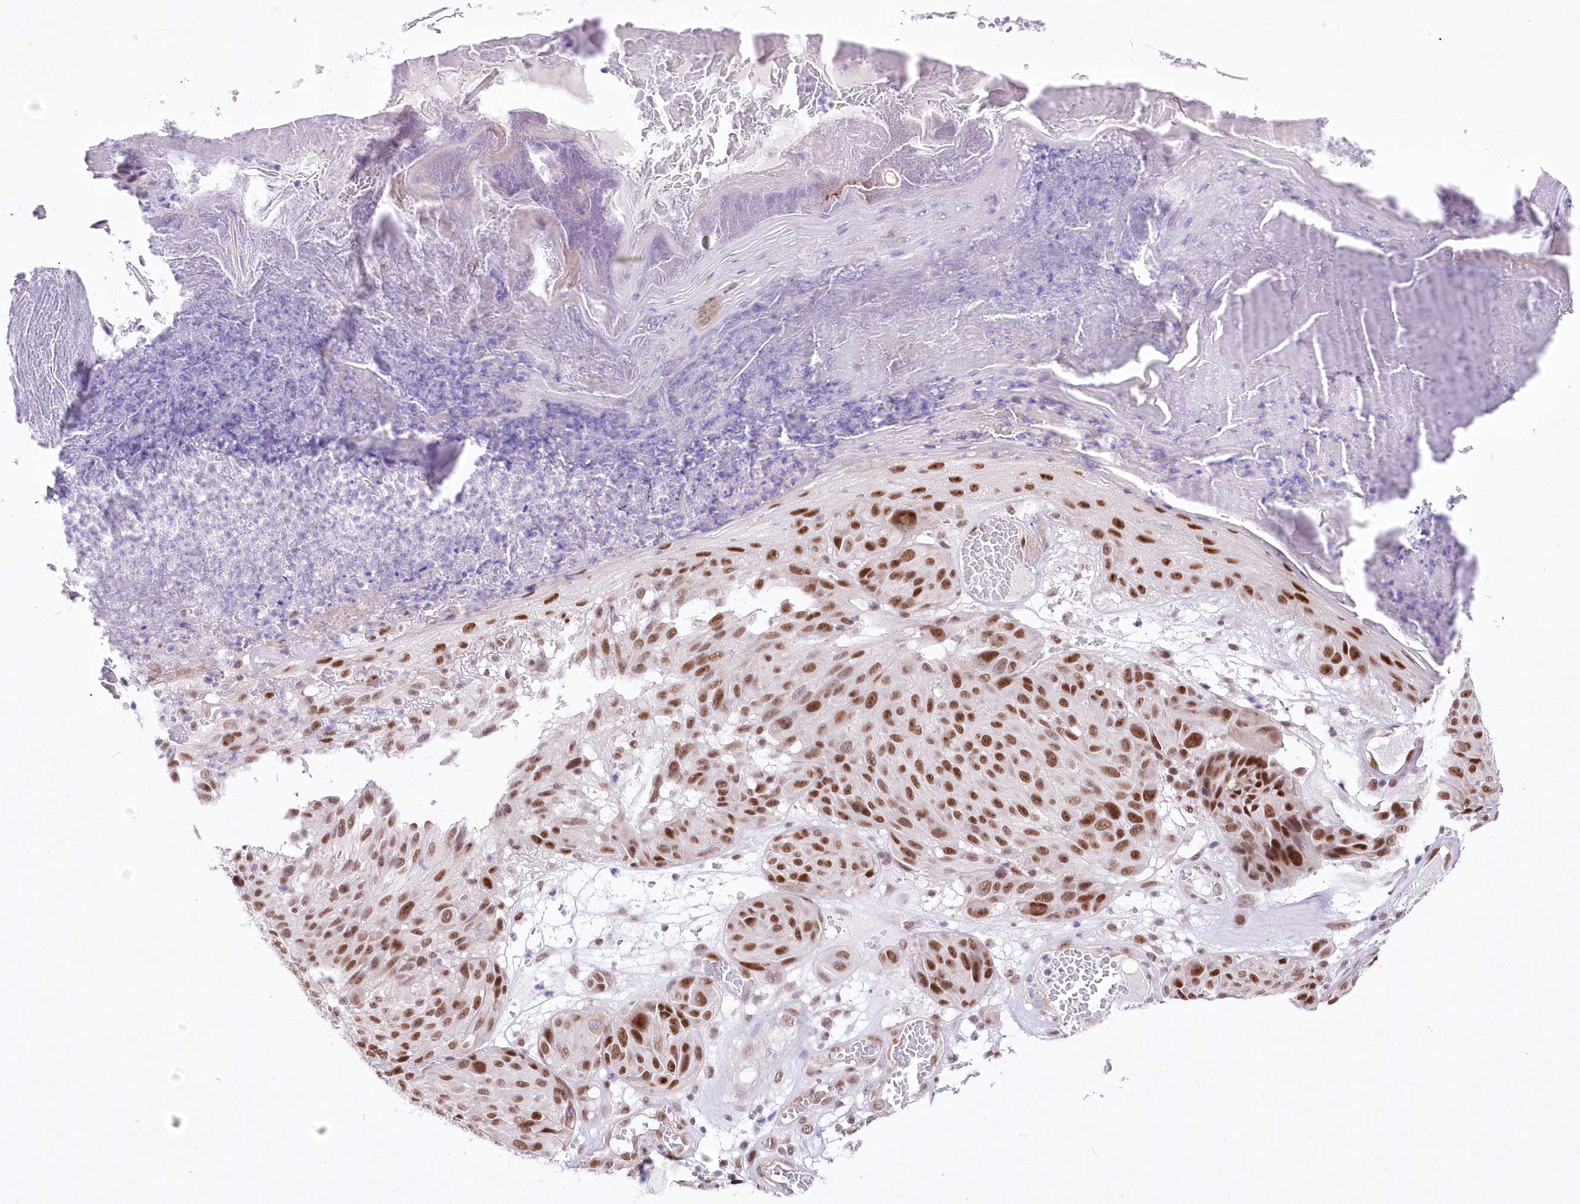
{"staining": {"intensity": "strong", "quantity": ">75%", "location": "nuclear"}, "tissue": "melanoma", "cell_type": "Tumor cells", "image_type": "cancer", "snomed": [{"axis": "morphology", "description": "Malignant melanoma, NOS"}, {"axis": "topography", "description": "Skin"}], "caption": "Tumor cells reveal high levels of strong nuclear positivity in approximately >75% of cells in human melanoma.", "gene": "NSUN2", "patient": {"sex": "male", "age": 83}}